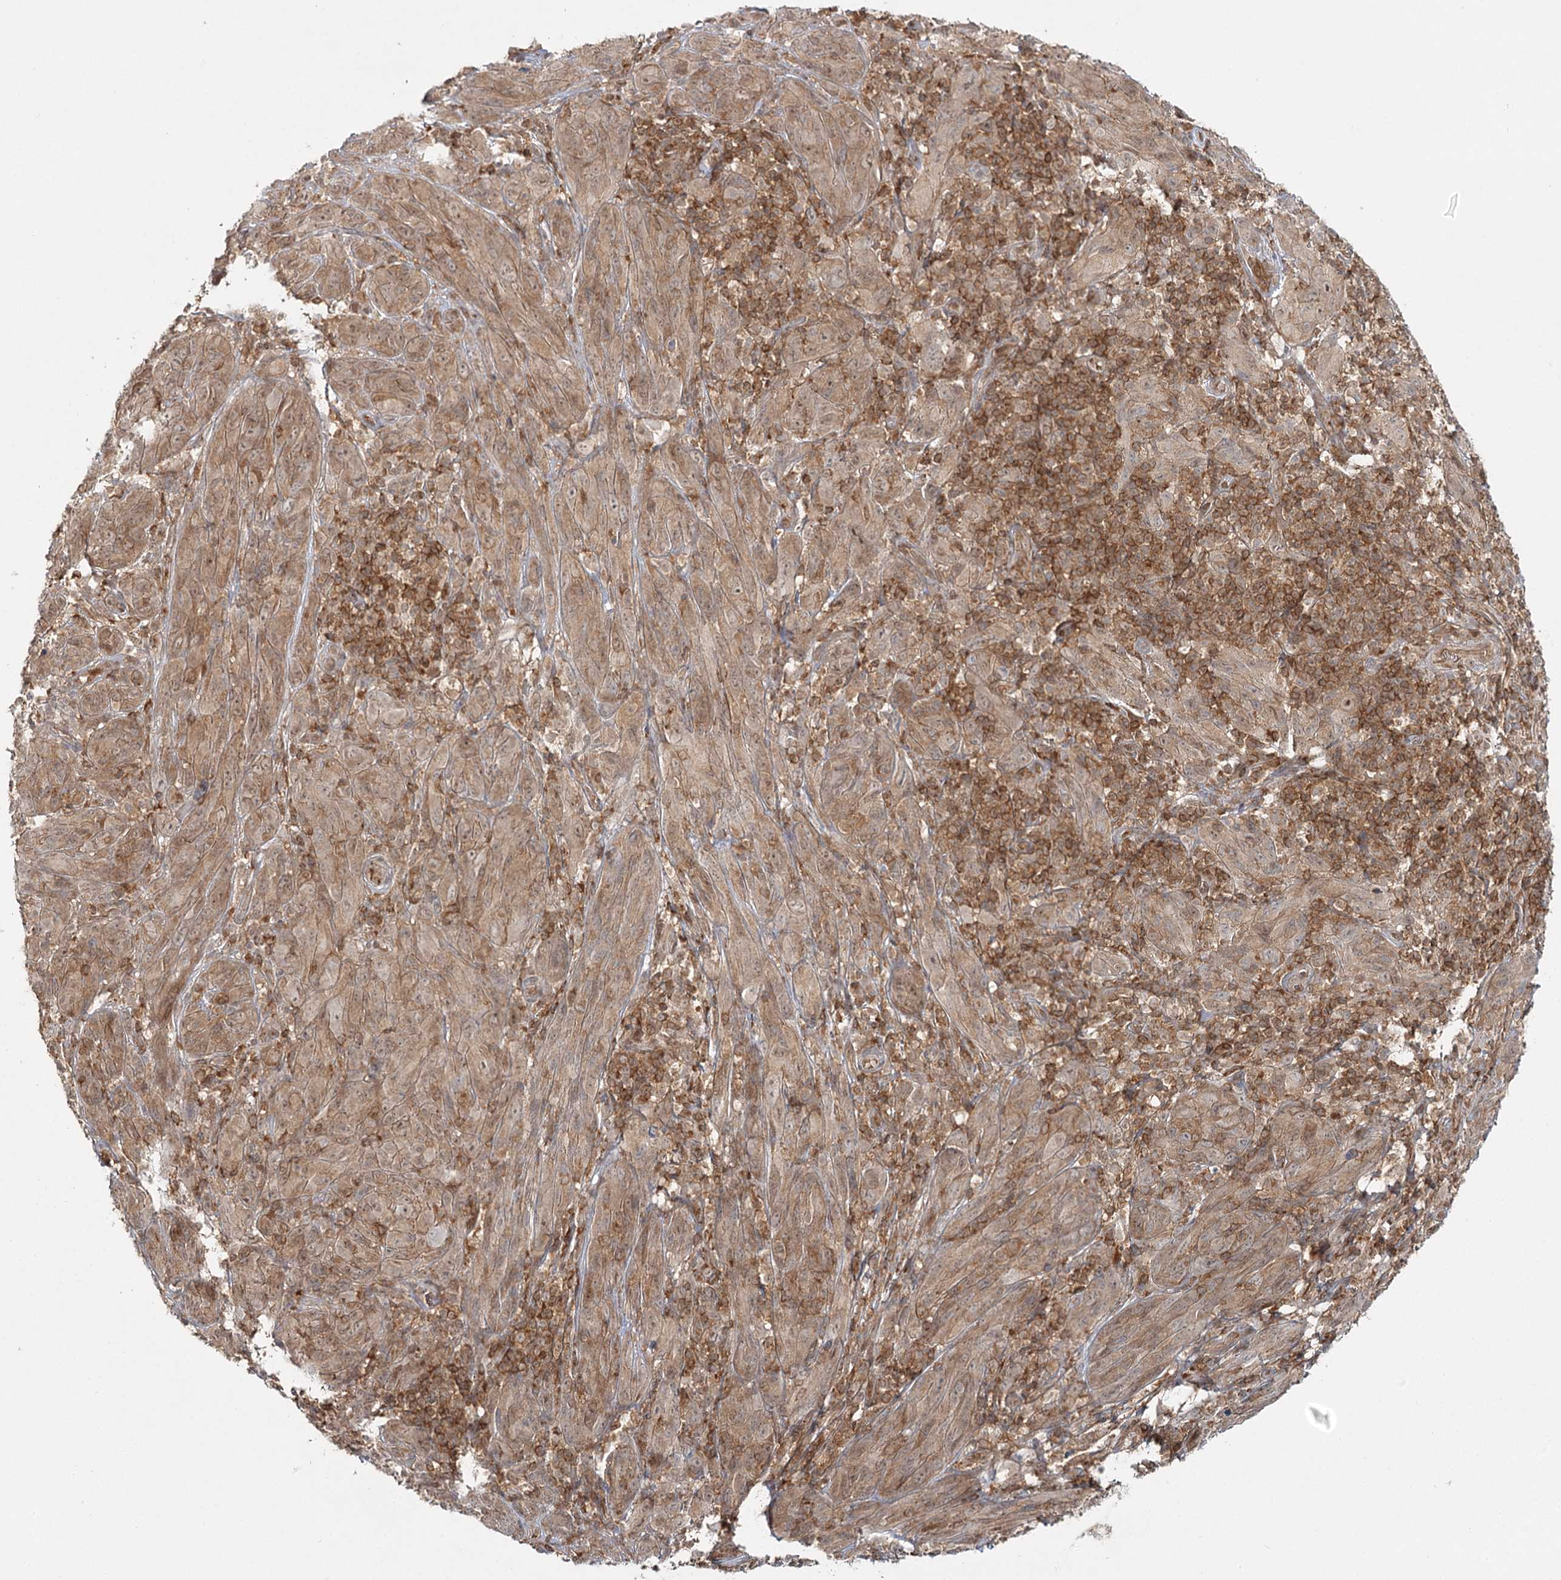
{"staining": {"intensity": "moderate", "quantity": ">75%", "location": "cytoplasmic/membranous"}, "tissue": "melanoma", "cell_type": "Tumor cells", "image_type": "cancer", "snomed": [{"axis": "morphology", "description": "Malignant melanoma, NOS"}, {"axis": "topography", "description": "Skin of head"}], "caption": "An immunohistochemistry (IHC) micrograph of tumor tissue is shown. Protein staining in brown shows moderate cytoplasmic/membranous positivity in malignant melanoma within tumor cells. The staining was performed using DAB (3,3'-diaminobenzidine), with brown indicating positive protein expression. Nuclei are stained blue with hematoxylin.", "gene": "FAM120B", "patient": {"sex": "male", "age": 96}}